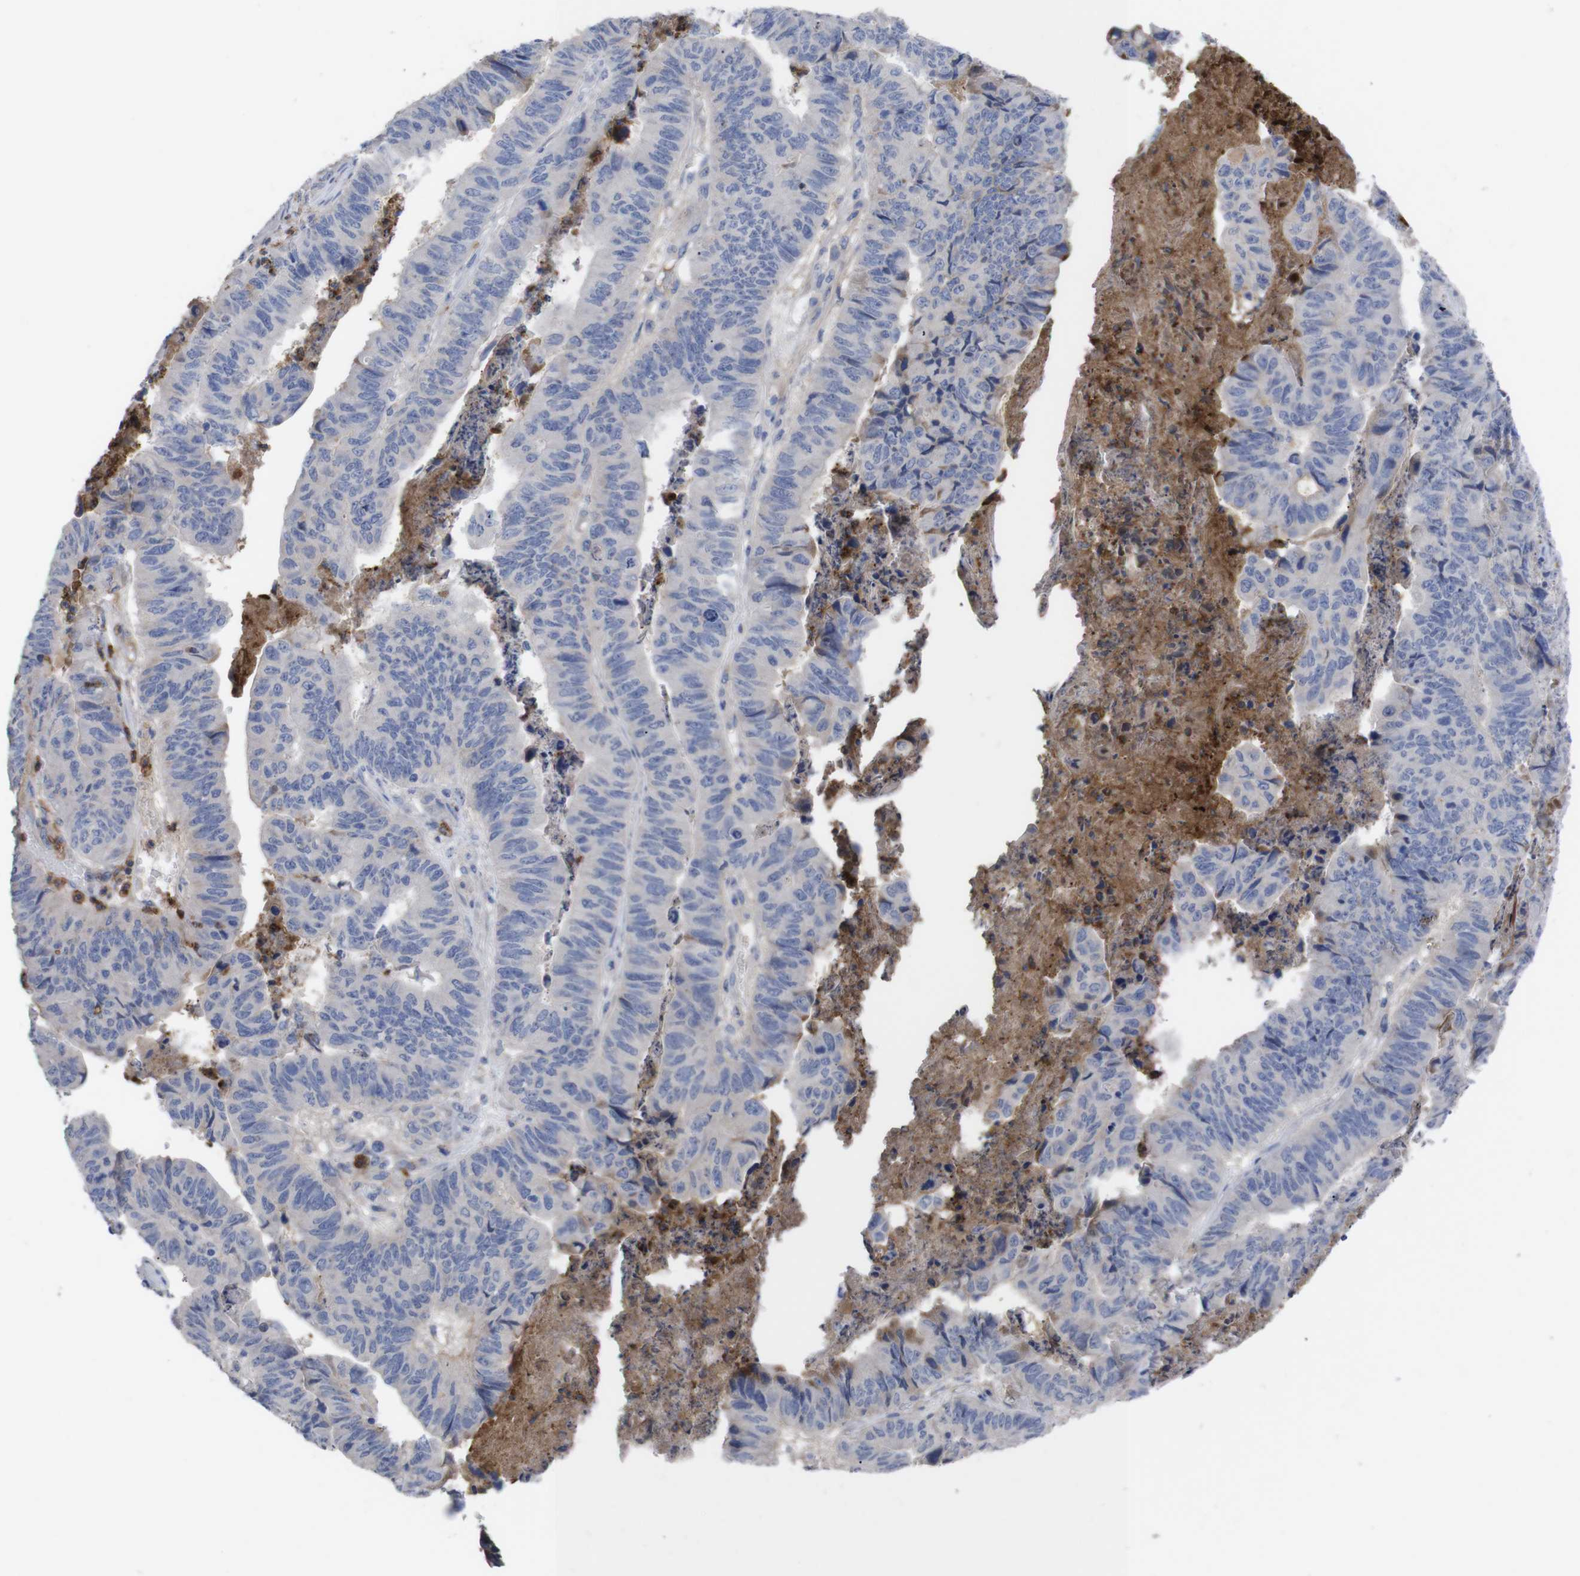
{"staining": {"intensity": "negative", "quantity": "none", "location": "none"}, "tissue": "stomach cancer", "cell_type": "Tumor cells", "image_type": "cancer", "snomed": [{"axis": "morphology", "description": "Adenocarcinoma, NOS"}, {"axis": "topography", "description": "Stomach, lower"}], "caption": "High power microscopy micrograph of an IHC image of stomach cancer (adenocarcinoma), revealing no significant expression in tumor cells.", "gene": "C5AR1", "patient": {"sex": "male", "age": 77}}